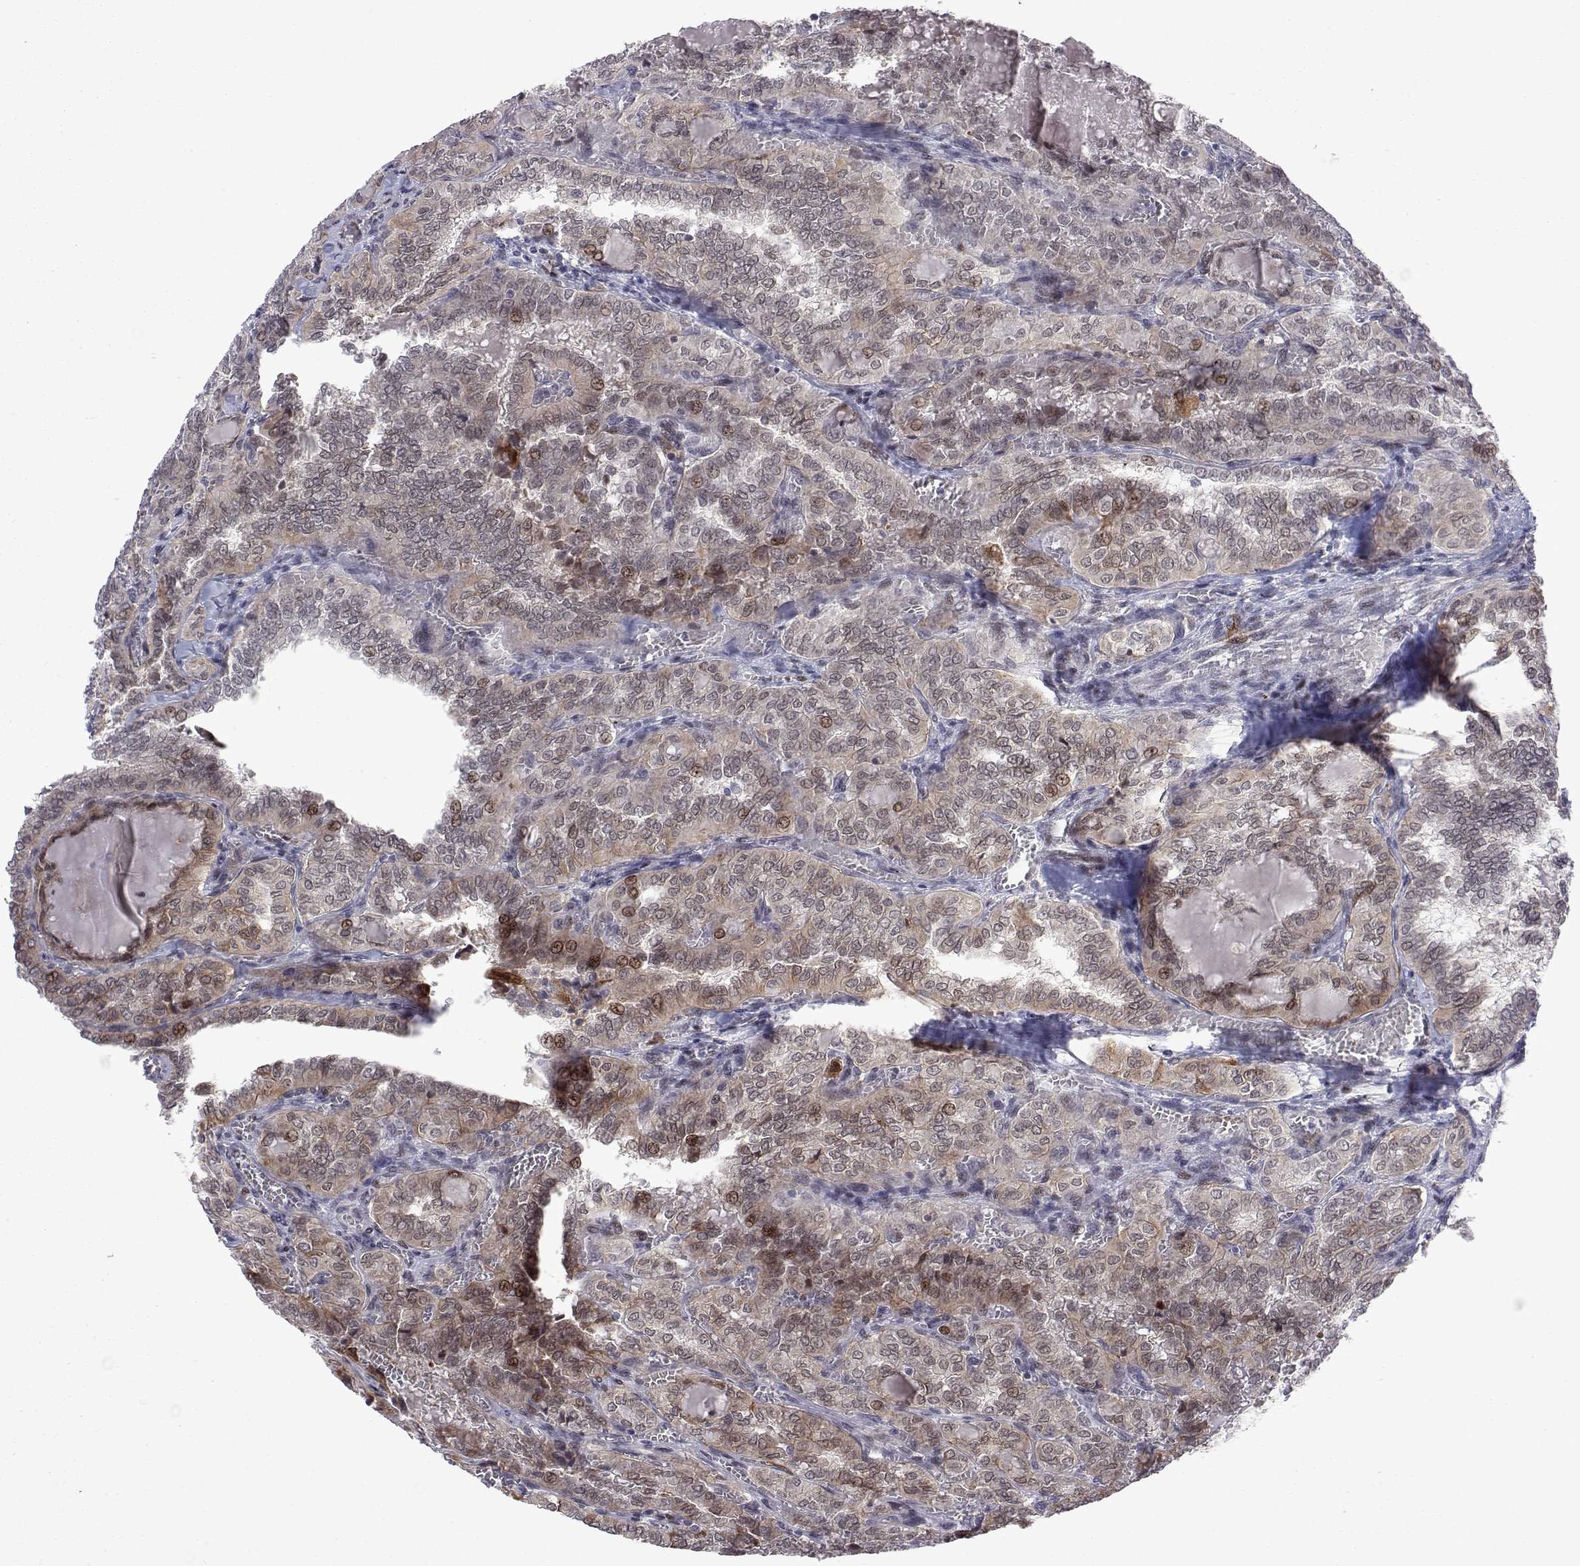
{"staining": {"intensity": "weak", "quantity": "25%-75%", "location": "cytoplasmic/membranous,nuclear"}, "tissue": "thyroid cancer", "cell_type": "Tumor cells", "image_type": "cancer", "snomed": [{"axis": "morphology", "description": "Papillary adenocarcinoma, NOS"}, {"axis": "topography", "description": "Thyroid gland"}], "caption": "Protein analysis of thyroid cancer tissue displays weak cytoplasmic/membranous and nuclear expression in approximately 25%-75% of tumor cells.", "gene": "EFCAB3", "patient": {"sex": "female", "age": 41}}